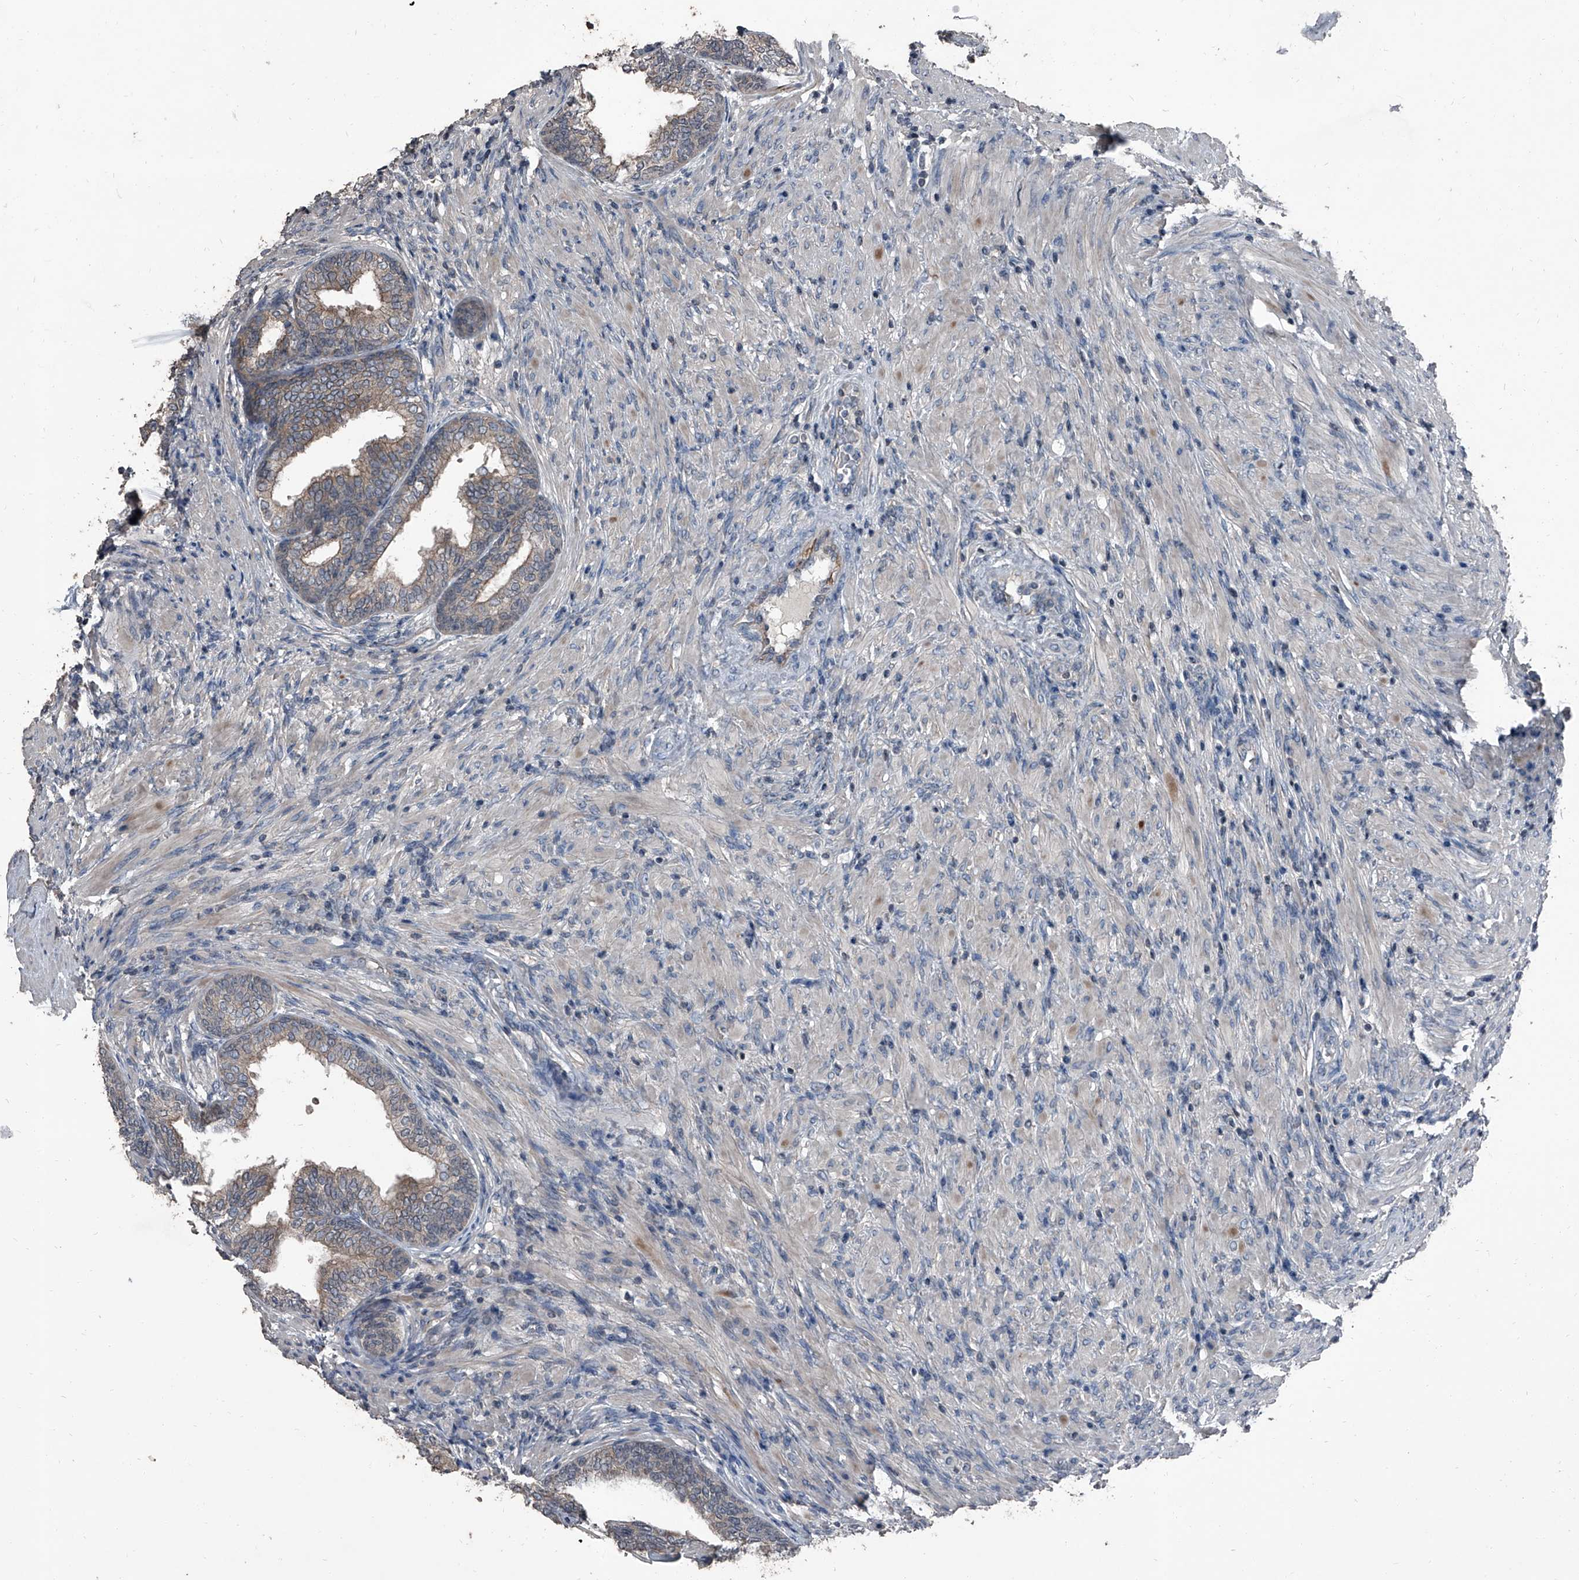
{"staining": {"intensity": "weak", "quantity": "25%-75%", "location": "cytoplasmic/membranous"}, "tissue": "prostate", "cell_type": "Glandular cells", "image_type": "normal", "snomed": [{"axis": "morphology", "description": "Normal tissue, NOS"}, {"axis": "topography", "description": "Prostate"}], "caption": "IHC photomicrograph of benign prostate stained for a protein (brown), which shows low levels of weak cytoplasmic/membranous positivity in approximately 25%-75% of glandular cells.", "gene": "OARD1", "patient": {"sex": "male", "age": 76}}